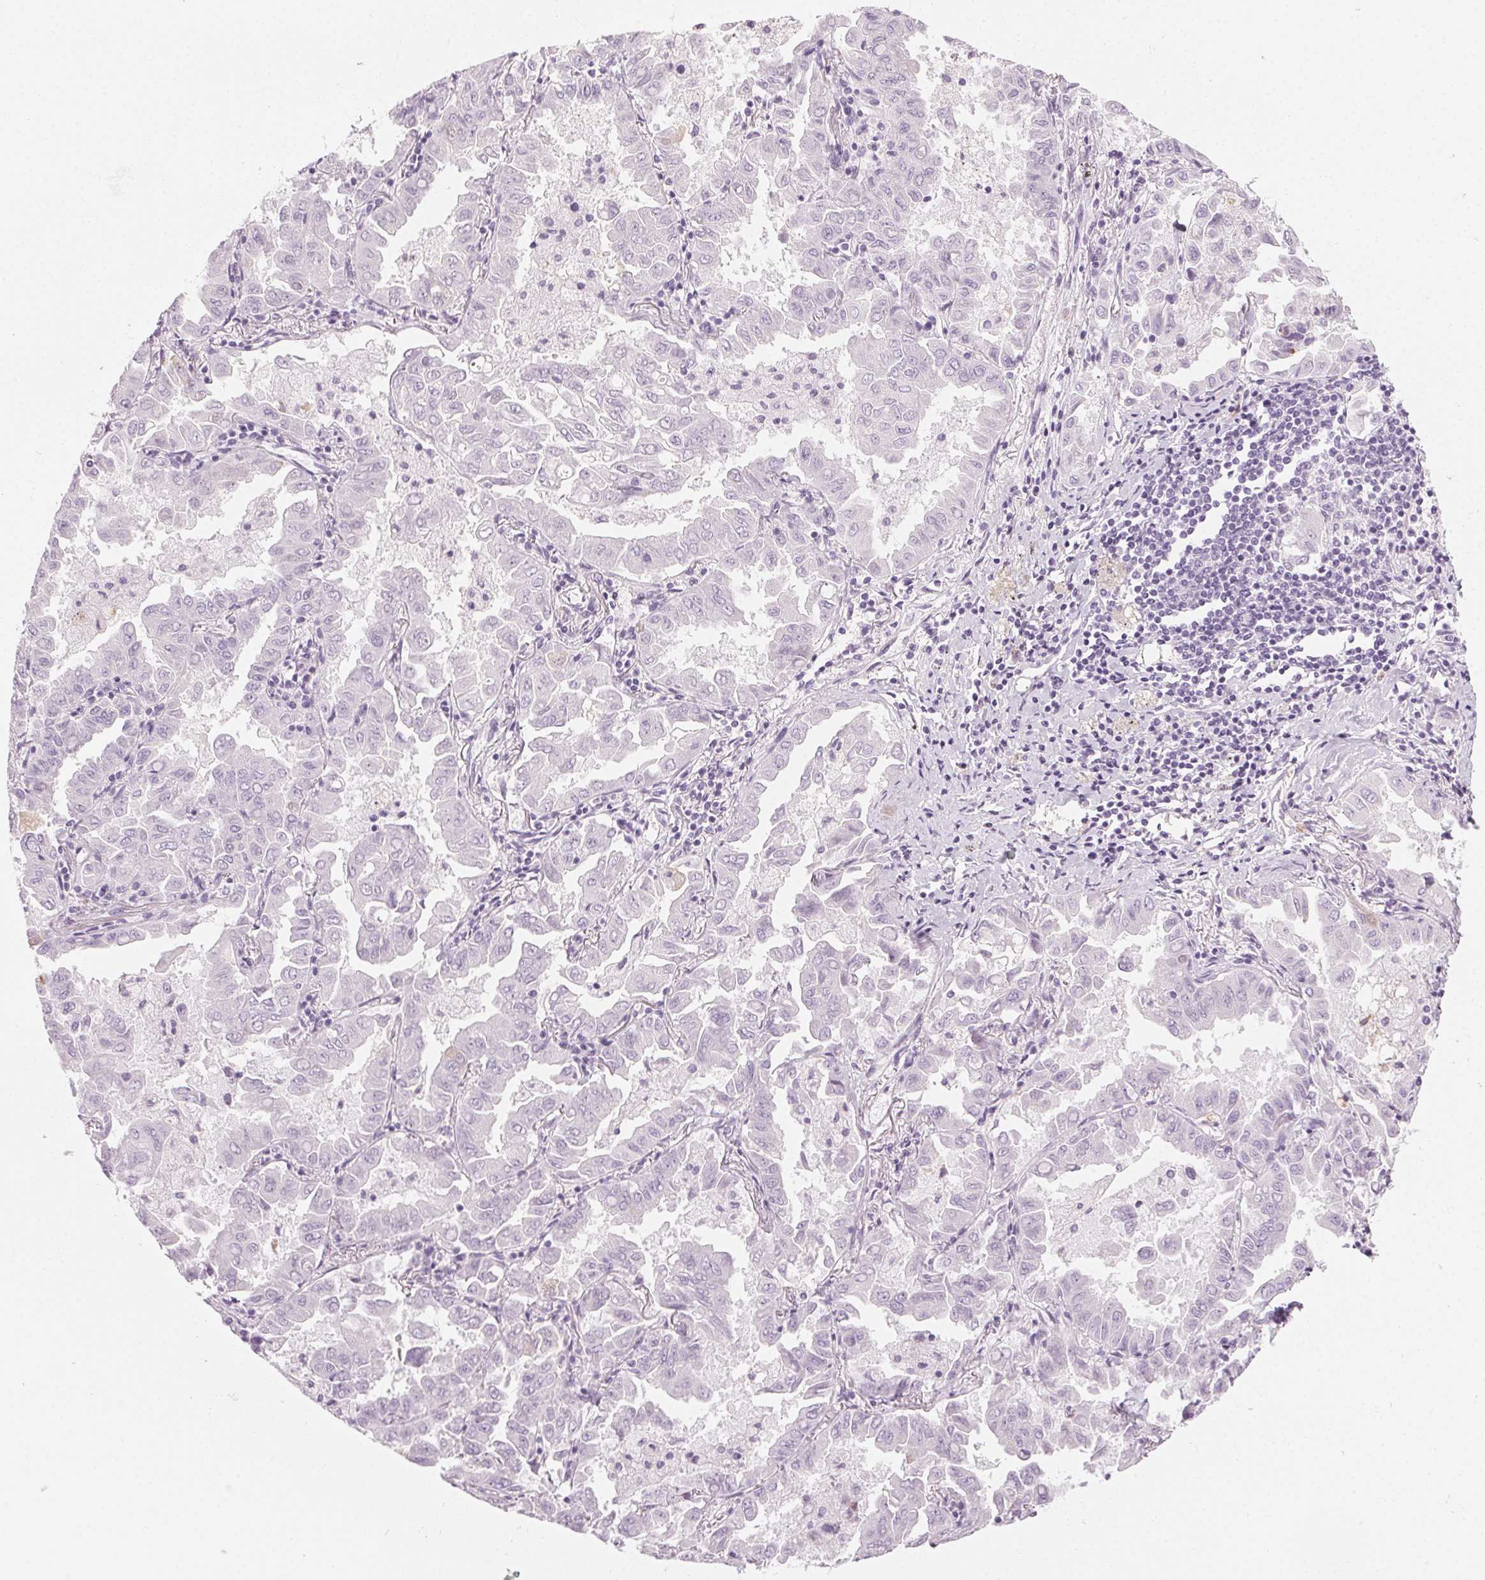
{"staining": {"intensity": "negative", "quantity": "none", "location": "none"}, "tissue": "lung cancer", "cell_type": "Tumor cells", "image_type": "cancer", "snomed": [{"axis": "morphology", "description": "Adenocarcinoma, NOS"}, {"axis": "topography", "description": "Lung"}], "caption": "This is an IHC photomicrograph of human lung adenocarcinoma. There is no staining in tumor cells.", "gene": "MPO", "patient": {"sex": "male", "age": 64}}